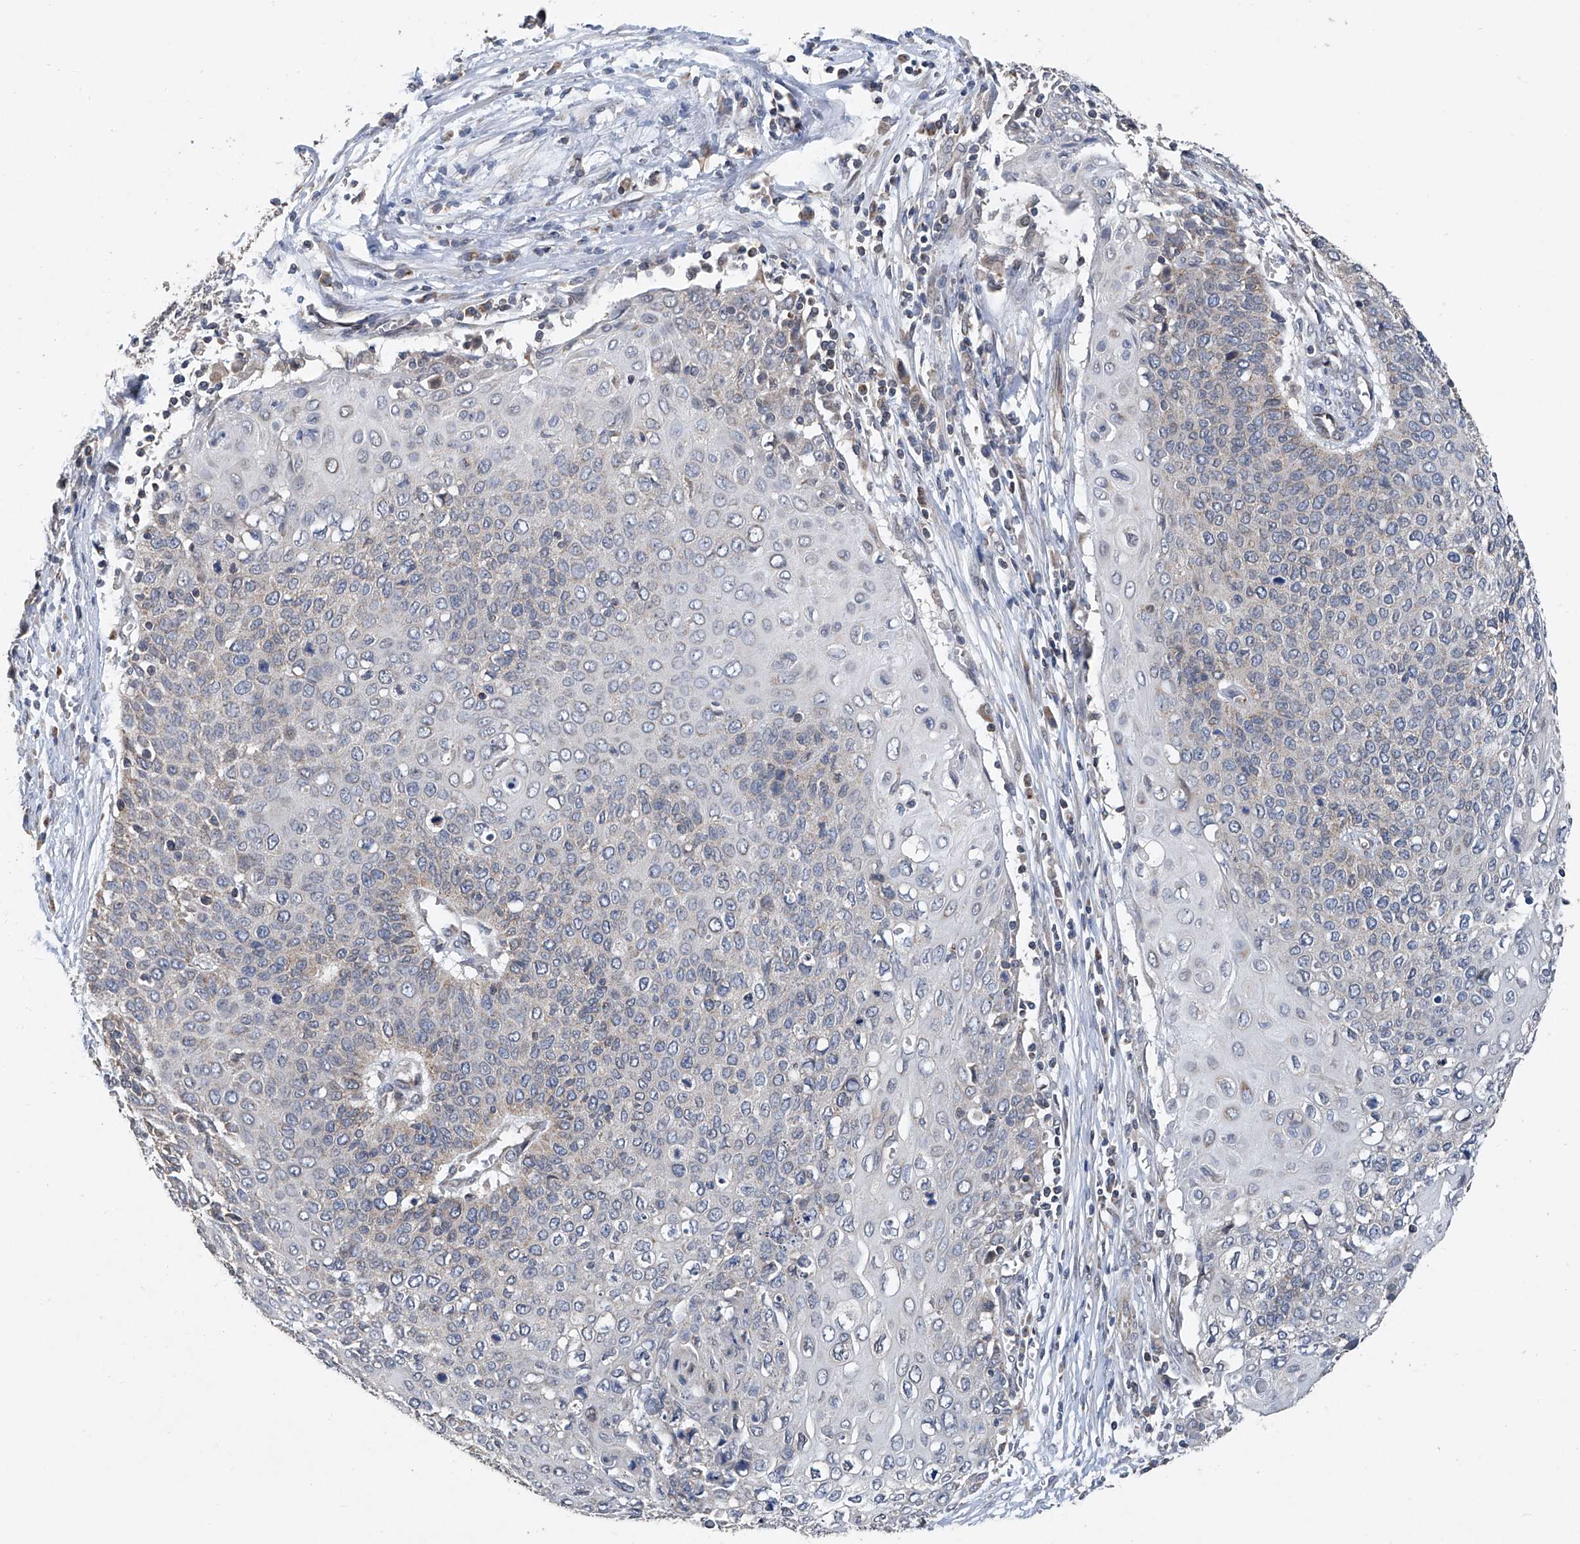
{"staining": {"intensity": "negative", "quantity": "none", "location": "none"}, "tissue": "cervical cancer", "cell_type": "Tumor cells", "image_type": "cancer", "snomed": [{"axis": "morphology", "description": "Squamous cell carcinoma, NOS"}, {"axis": "topography", "description": "Cervix"}], "caption": "A high-resolution image shows IHC staining of squamous cell carcinoma (cervical), which demonstrates no significant expression in tumor cells.", "gene": "BCKDHB", "patient": {"sex": "female", "age": 39}}